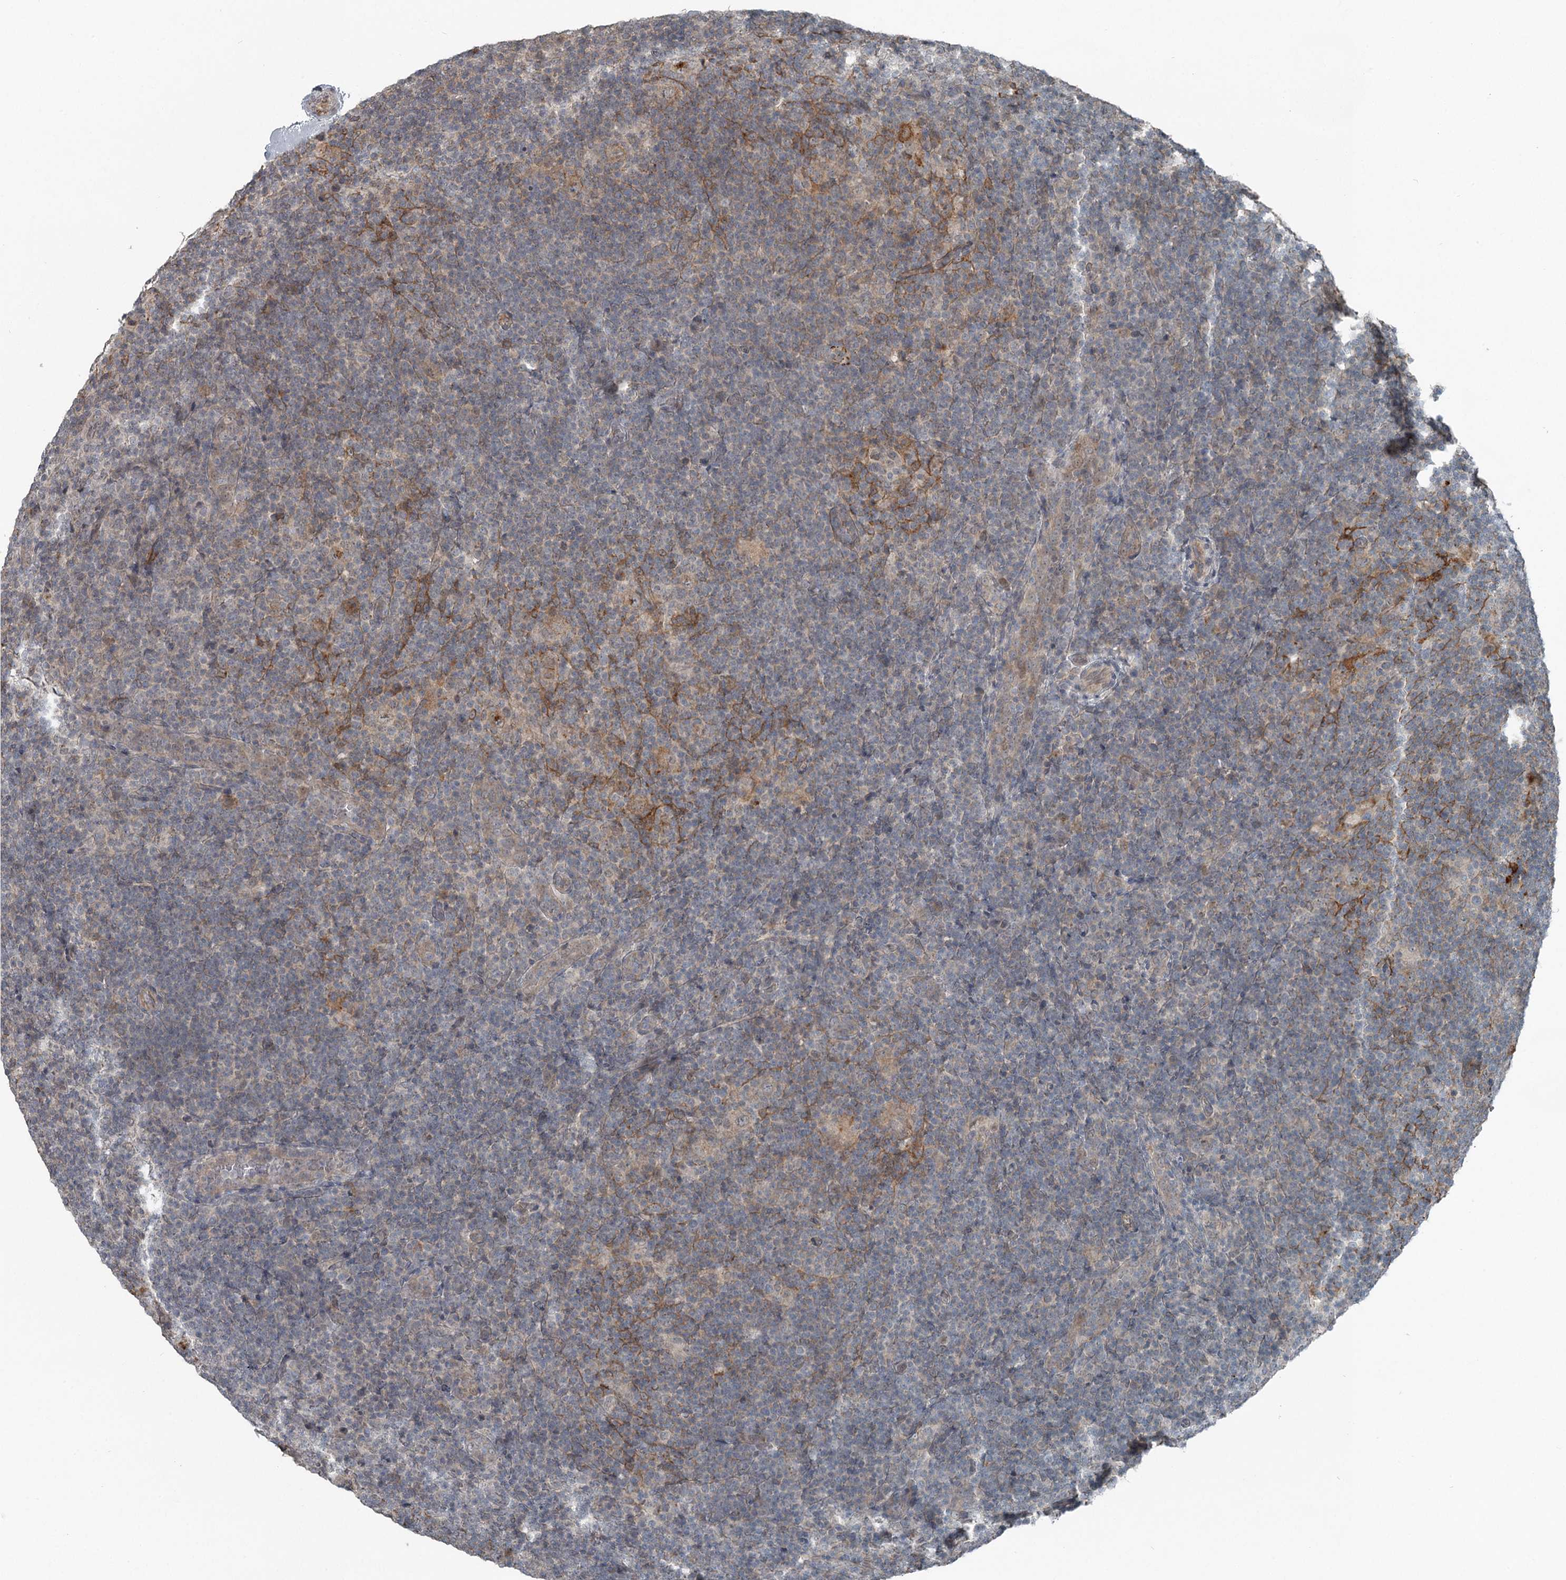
{"staining": {"intensity": "negative", "quantity": "none", "location": "none"}, "tissue": "lymphoma", "cell_type": "Tumor cells", "image_type": "cancer", "snomed": [{"axis": "morphology", "description": "Hodgkin's disease, NOS"}, {"axis": "topography", "description": "Lymph node"}], "caption": "This is an immunohistochemistry micrograph of lymphoma. There is no expression in tumor cells.", "gene": "SLC39A8", "patient": {"sex": "female", "age": 57}}